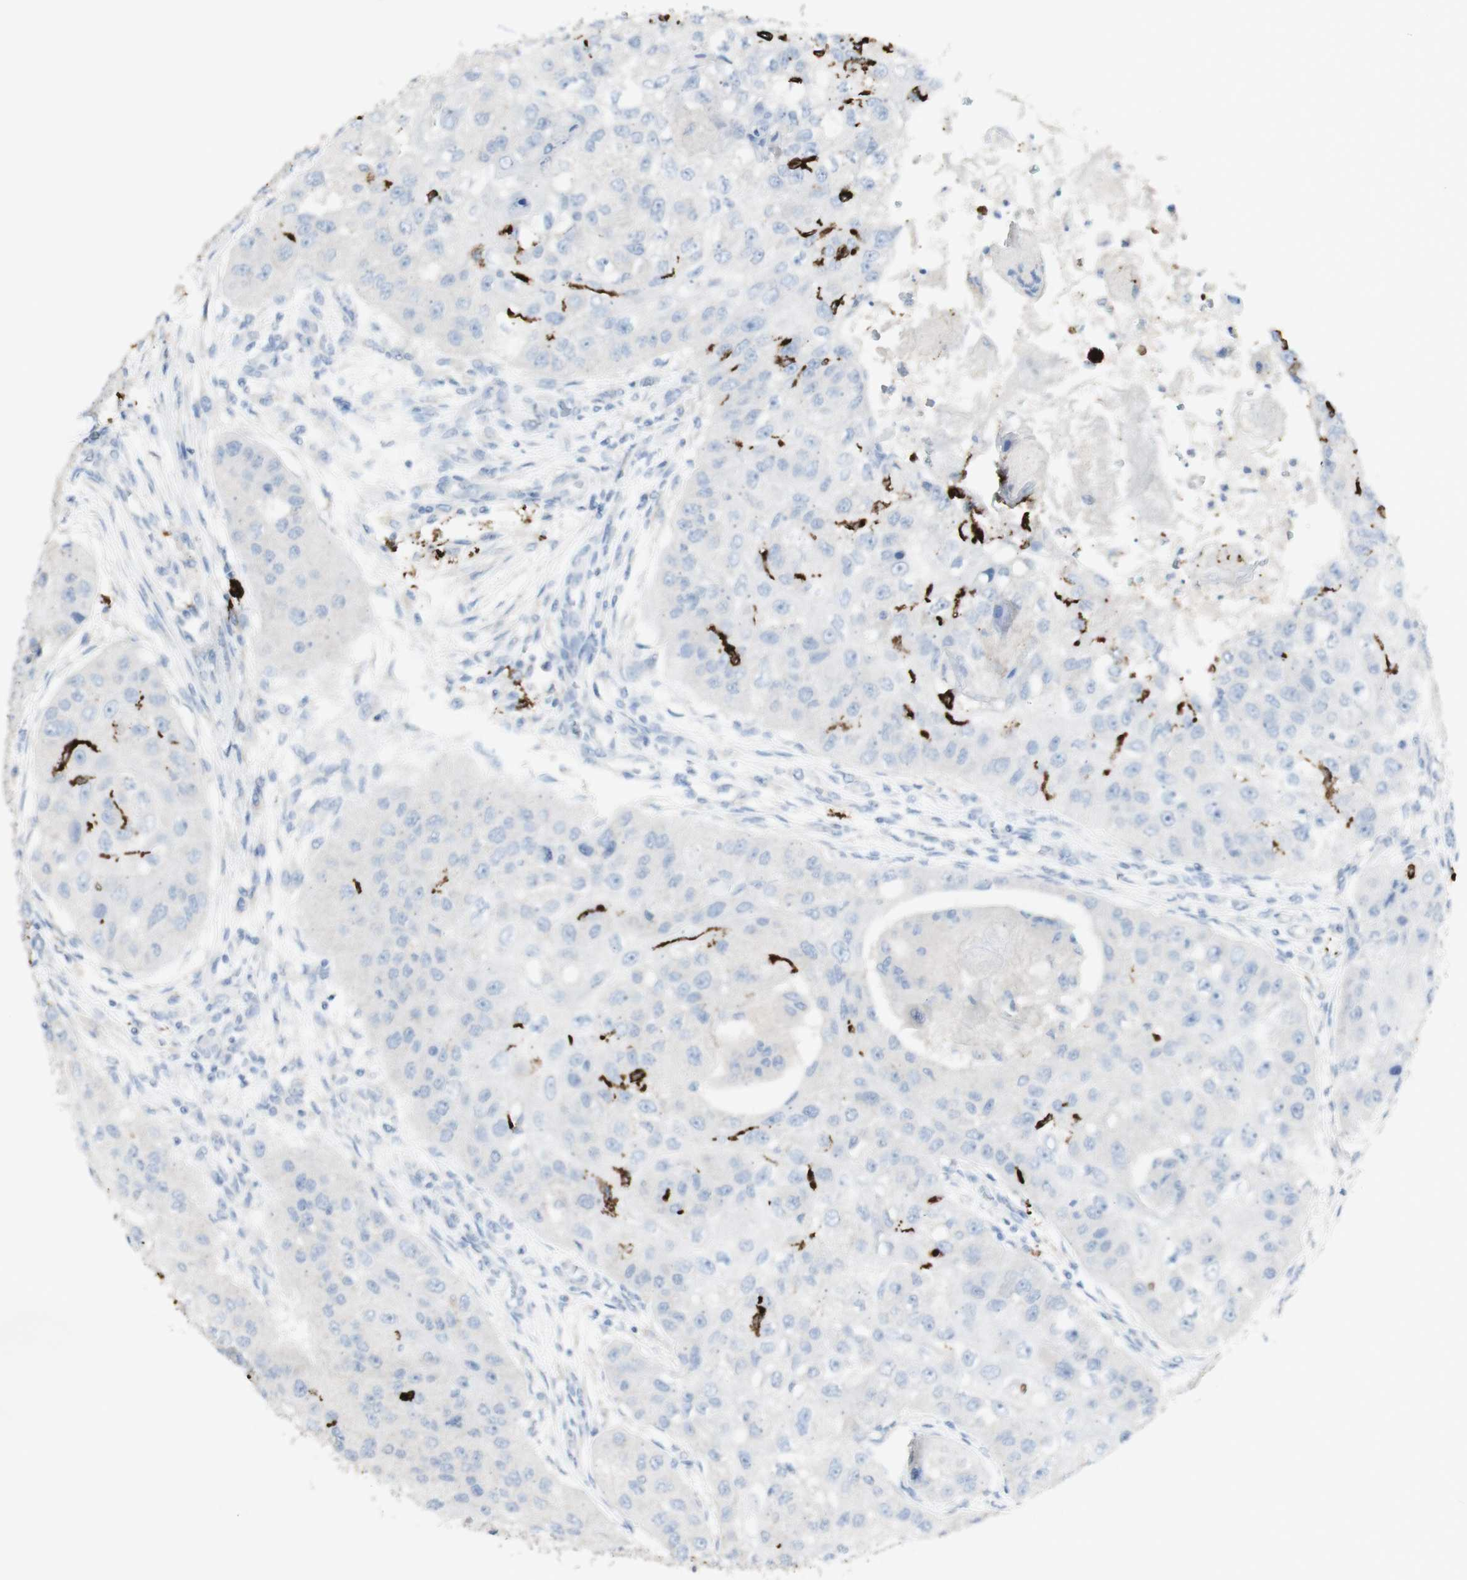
{"staining": {"intensity": "negative", "quantity": "none", "location": "none"}, "tissue": "head and neck cancer", "cell_type": "Tumor cells", "image_type": "cancer", "snomed": [{"axis": "morphology", "description": "Normal tissue, NOS"}, {"axis": "morphology", "description": "Squamous cell carcinoma, NOS"}, {"axis": "topography", "description": "Skeletal muscle"}, {"axis": "topography", "description": "Head-Neck"}], "caption": "Tumor cells are negative for protein expression in human head and neck cancer.", "gene": "CD207", "patient": {"sex": "male", "age": 51}}